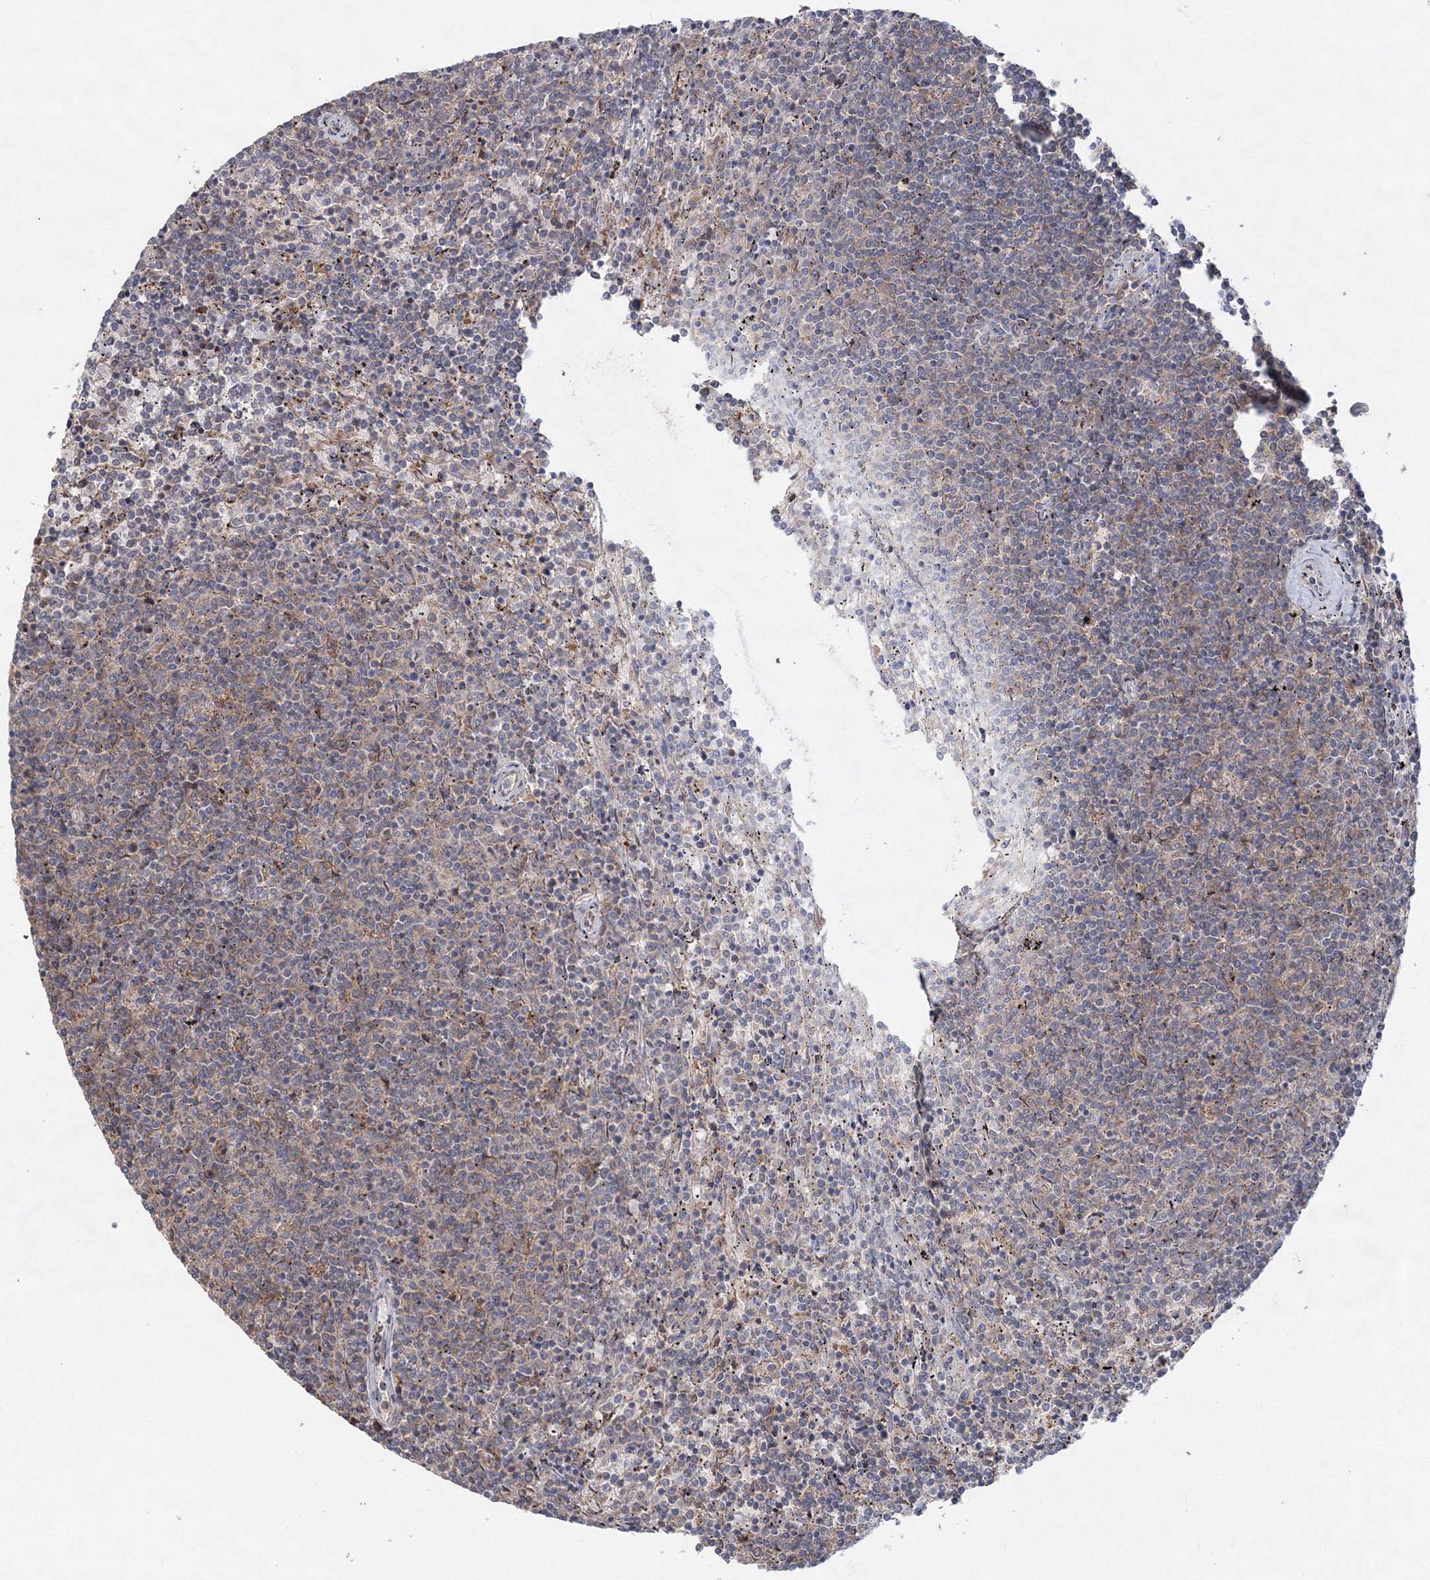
{"staining": {"intensity": "weak", "quantity": "<25%", "location": "cytoplasmic/membranous"}, "tissue": "lymphoma", "cell_type": "Tumor cells", "image_type": "cancer", "snomed": [{"axis": "morphology", "description": "Malignant lymphoma, non-Hodgkin's type, Low grade"}, {"axis": "topography", "description": "Spleen"}], "caption": "Lymphoma was stained to show a protein in brown. There is no significant expression in tumor cells.", "gene": "PEX13", "patient": {"sex": "female", "age": 50}}